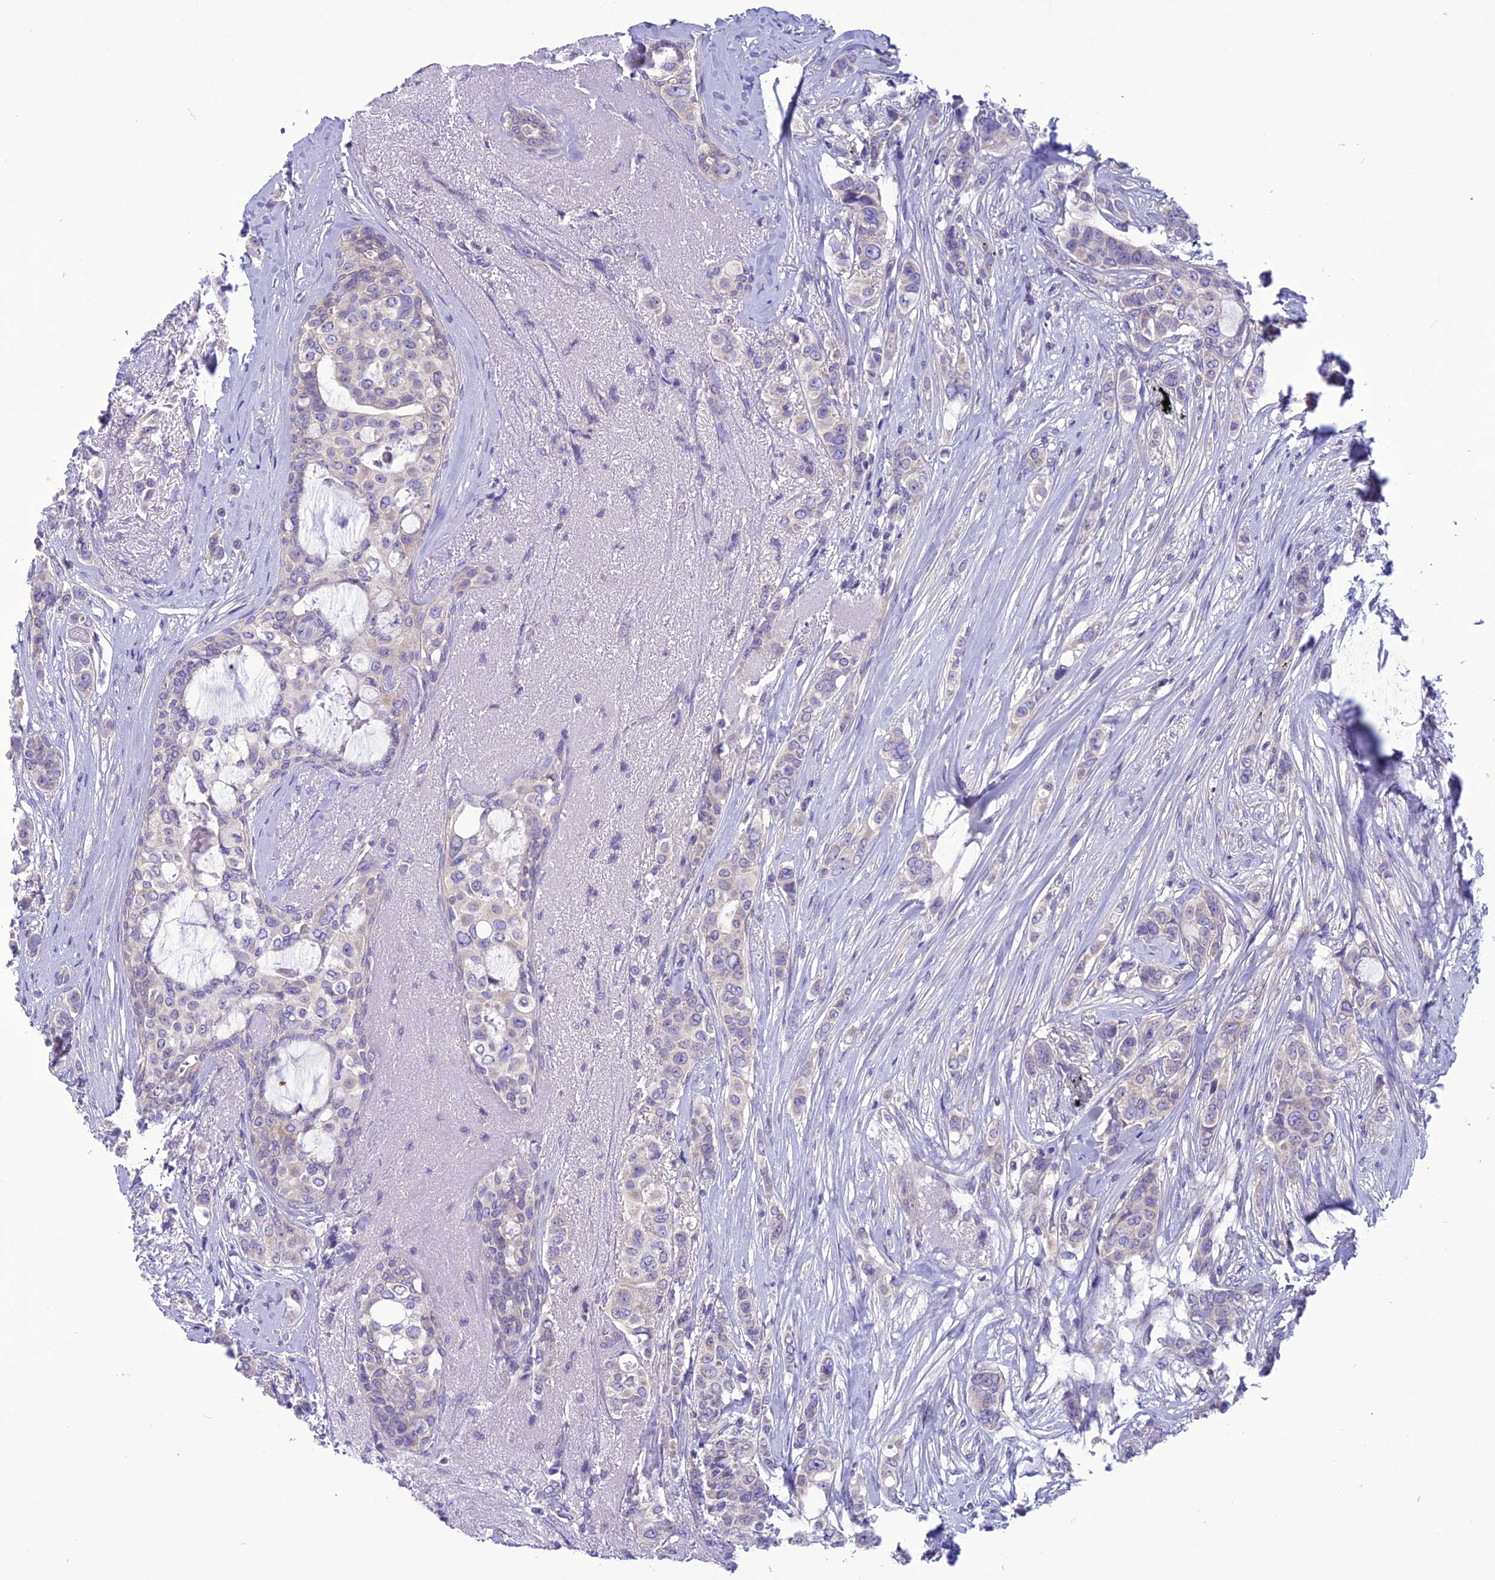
{"staining": {"intensity": "negative", "quantity": "none", "location": "none"}, "tissue": "breast cancer", "cell_type": "Tumor cells", "image_type": "cancer", "snomed": [{"axis": "morphology", "description": "Lobular carcinoma"}, {"axis": "topography", "description": "Breast"}], "caption": "There is no significant expression in tumor cells of lobular carcinoma (breast).", "gene": "PSMF1", "patient": {"sex": "female", "age": 51}}